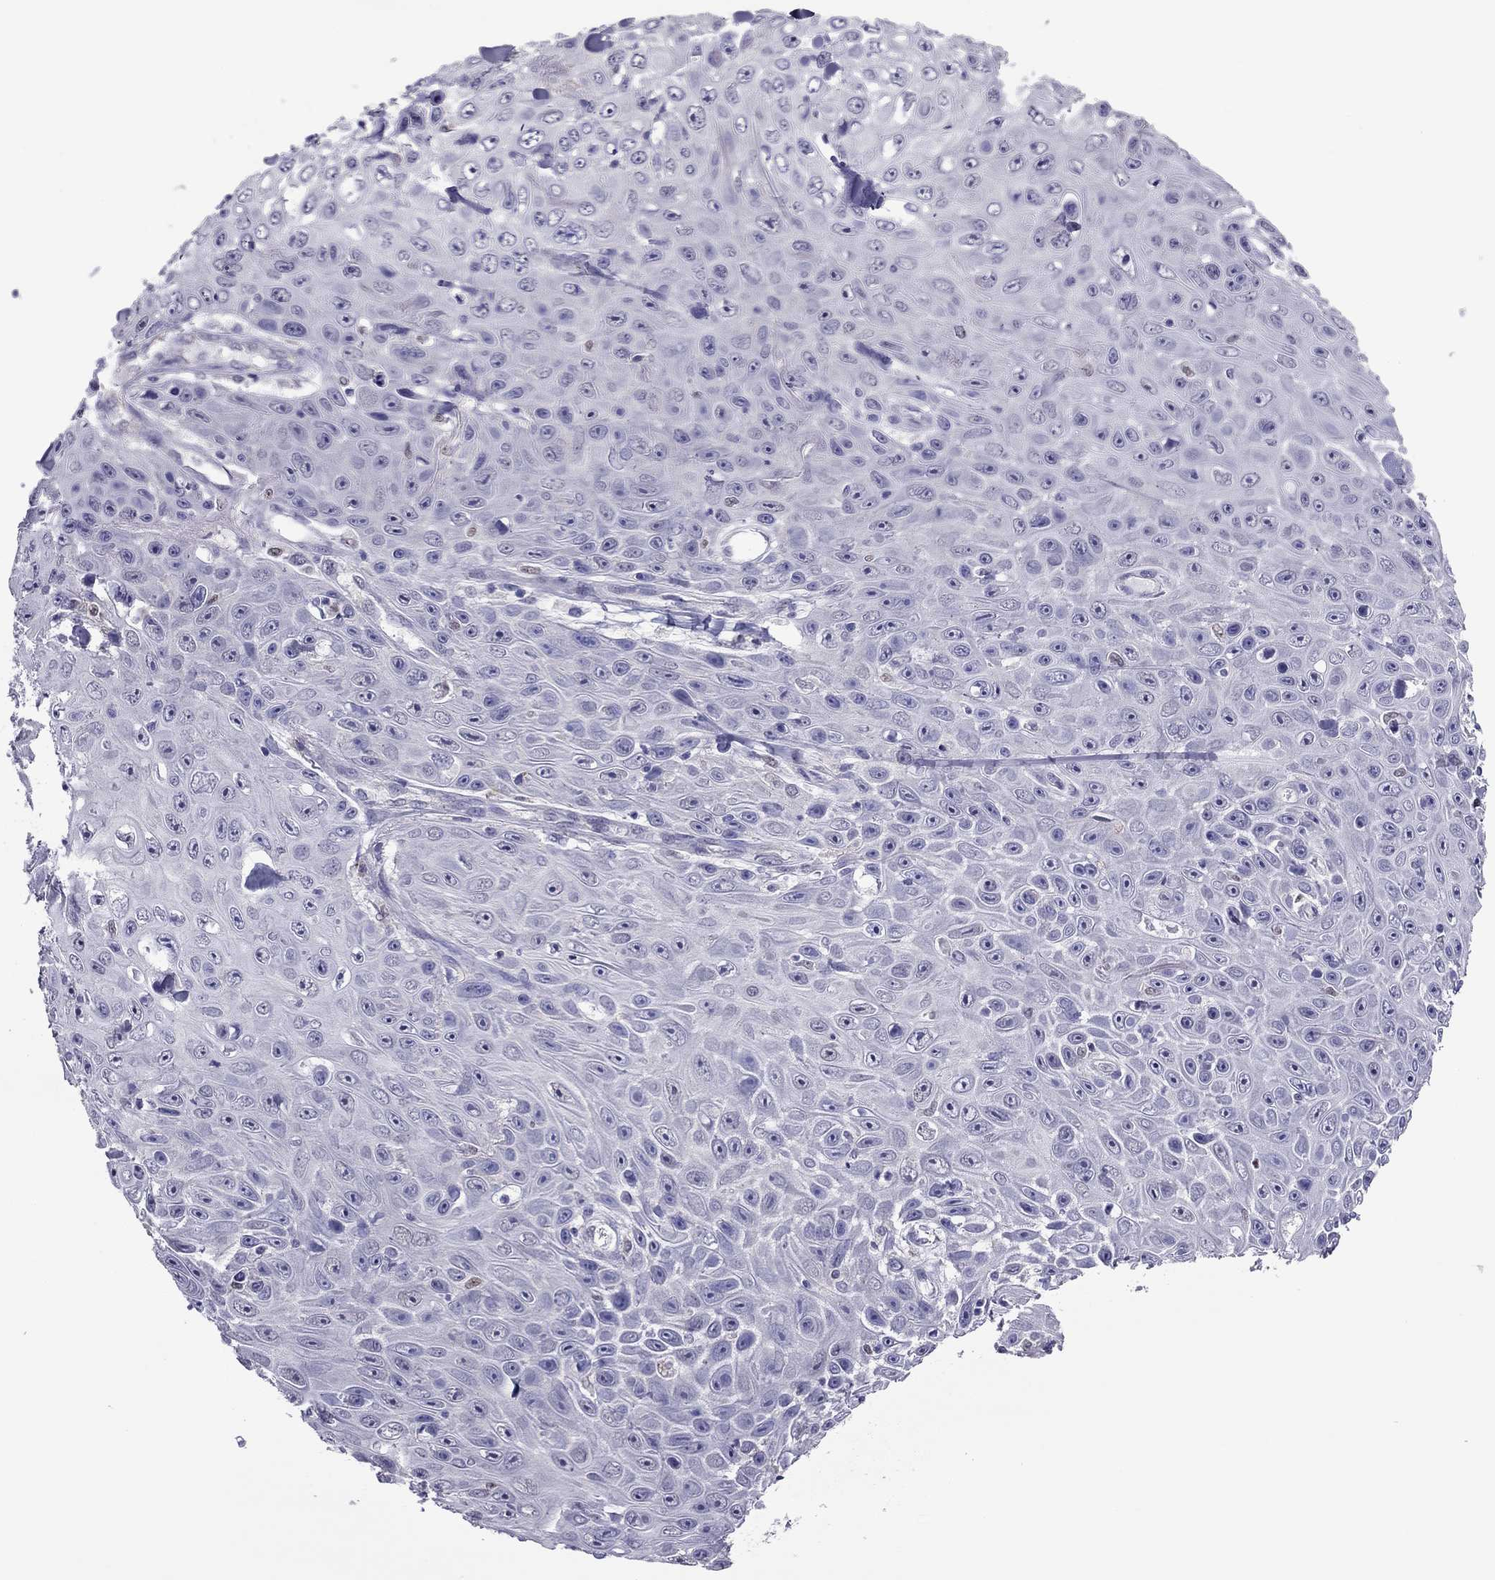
{"staining": {"intensity": "negative", "quantity": "none", "location": "none"}, "tissue": "skin cancer", "cell_type": "Tumor cells", "image_type": "cancer", "snomed": [{"axis": "morphology", "description": "Squamous cell carcinoma, NOS"}, {"axis": "topography", "description": "Skin"}], "caption": "IHC photomicrograph of neoplastic tissue: skin cancer stained with DAB (3,3'-diaminobenzidine) reveals no significant protein expression in tumor cells.", "gene": "SPINT3", "patient": {"sex": "male", "age": 82}}